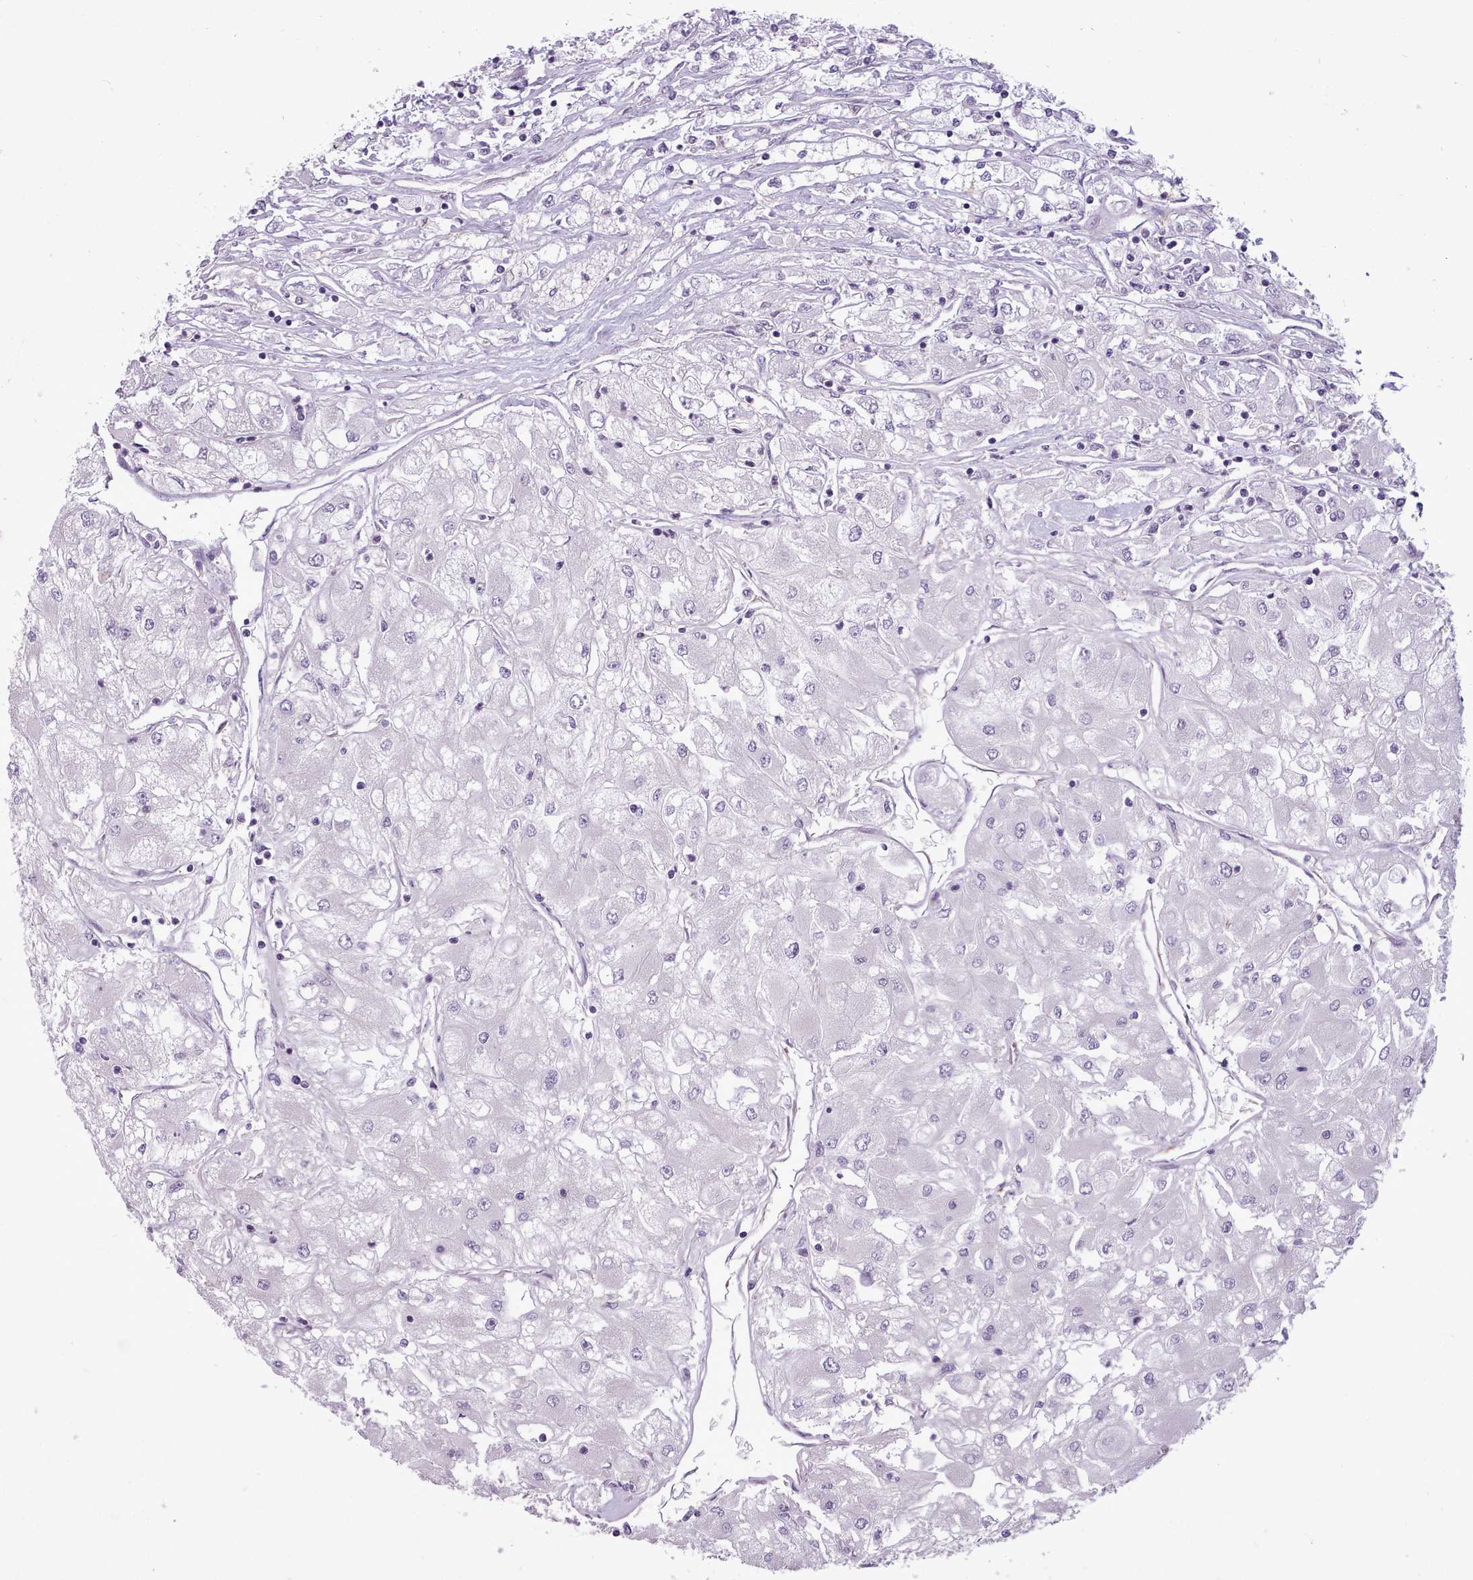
{"staining": {"intensity": "negative", "quantity": "none", "location": "none"}, "tissue": "renal cancer", "cell_type": "Tumor cells", "image_type": "cancer", "snomed": [{"axis": "morphology", "description": "Adenocarcinoma, NOS"}, {"axis": "topography", "description": "Kidney"}], "caption": "Immunohistochemistry (IHC) of adenocarcinoma (renal) reveals no positivity in tumor cells.", "gene": "SLURP1", "patient": {"sex": "male", "age": 80}}